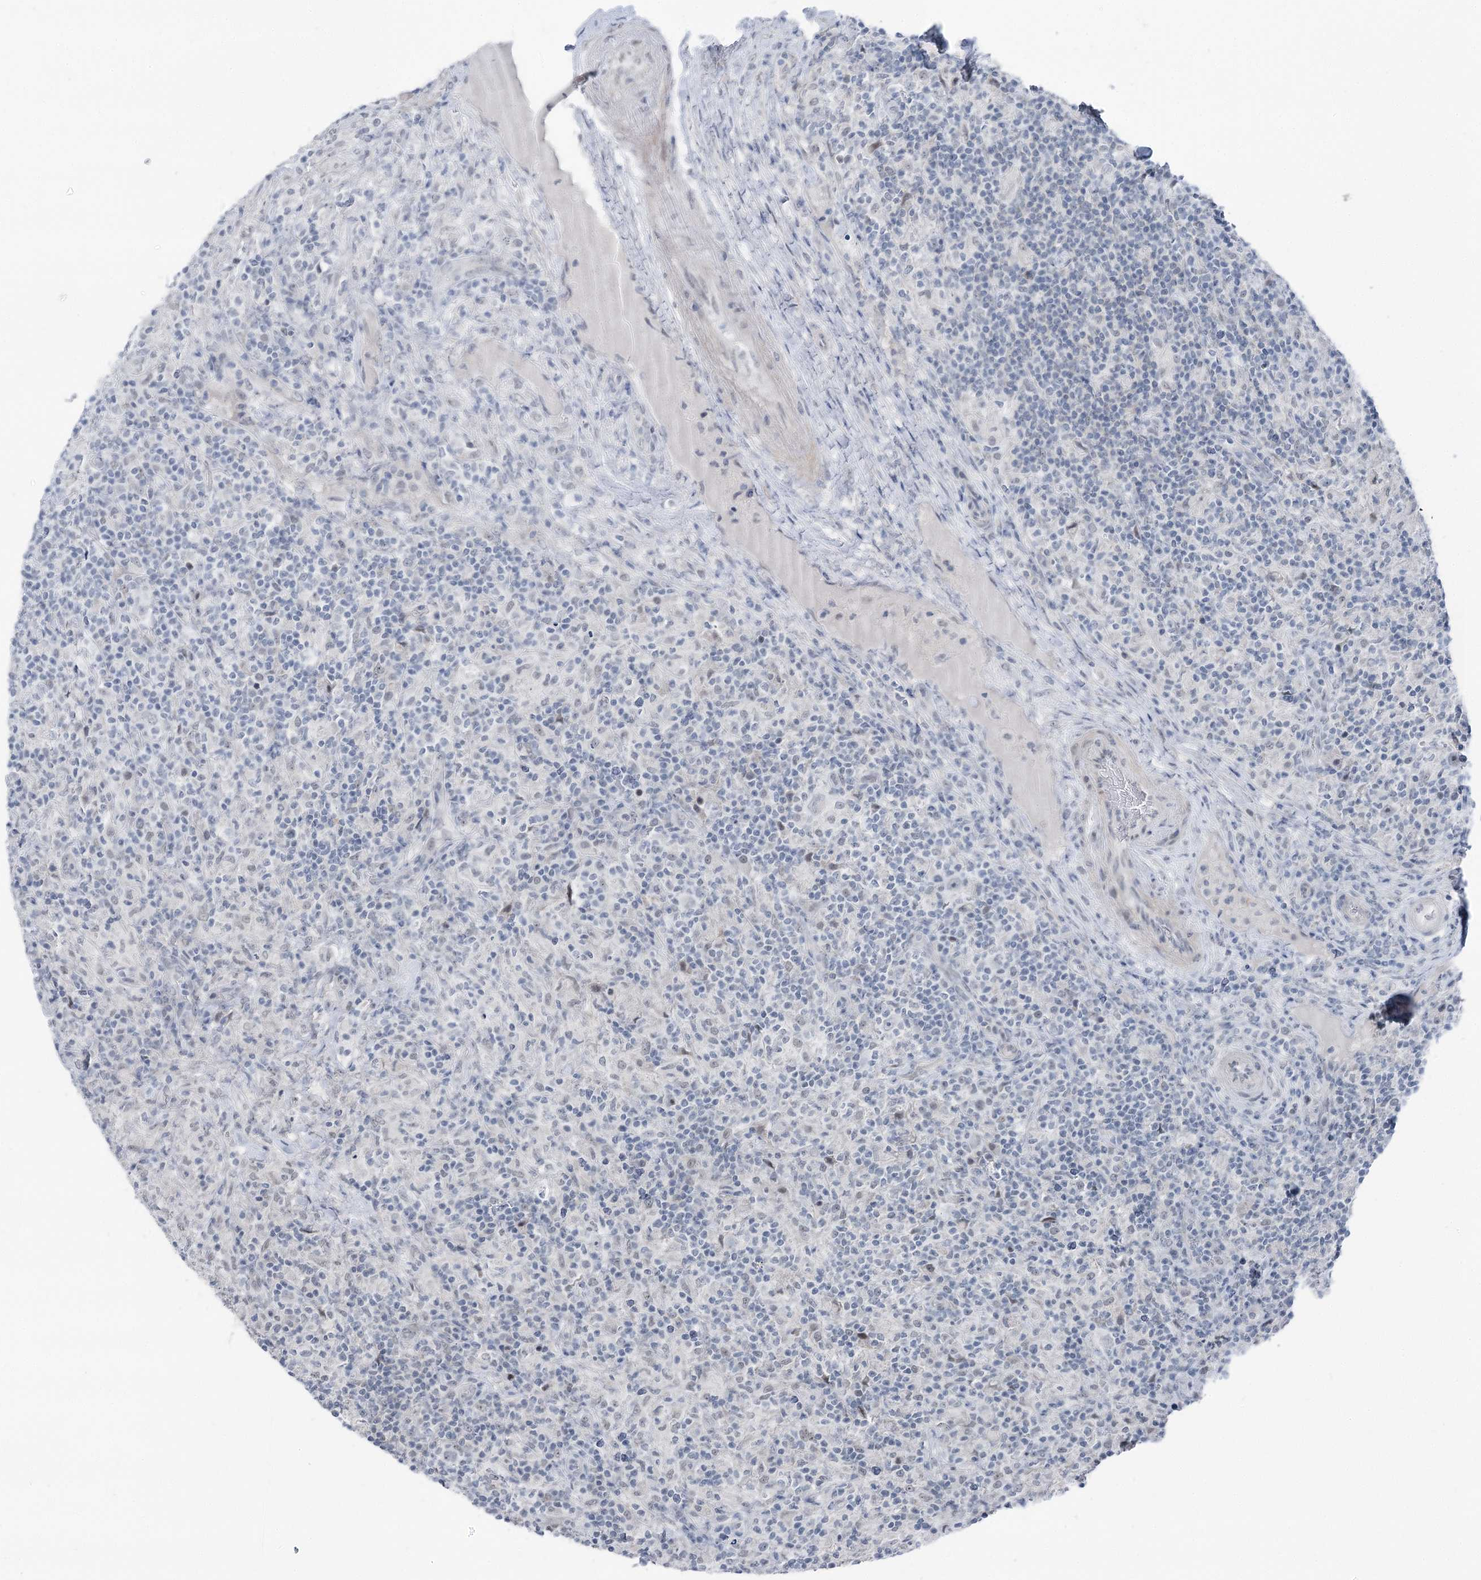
{"staining": {"intensity": "negative", "quantity": "none", "location": "none"}, "tissue": "lymphoma", "cell_type": "Tumor cells", "image_type": "cancer", "snomed": [{"axis": "morphology", "description": "Hodgkin's disease, NOS"}, {"axis": "topography", "description": "Lymph node"}], "caption": "Immunohistochemistry of lymphoma reveals no staining in tumor cells.", "gene": "STEEP1", "patient": {"sex": "male", "age": 70}}